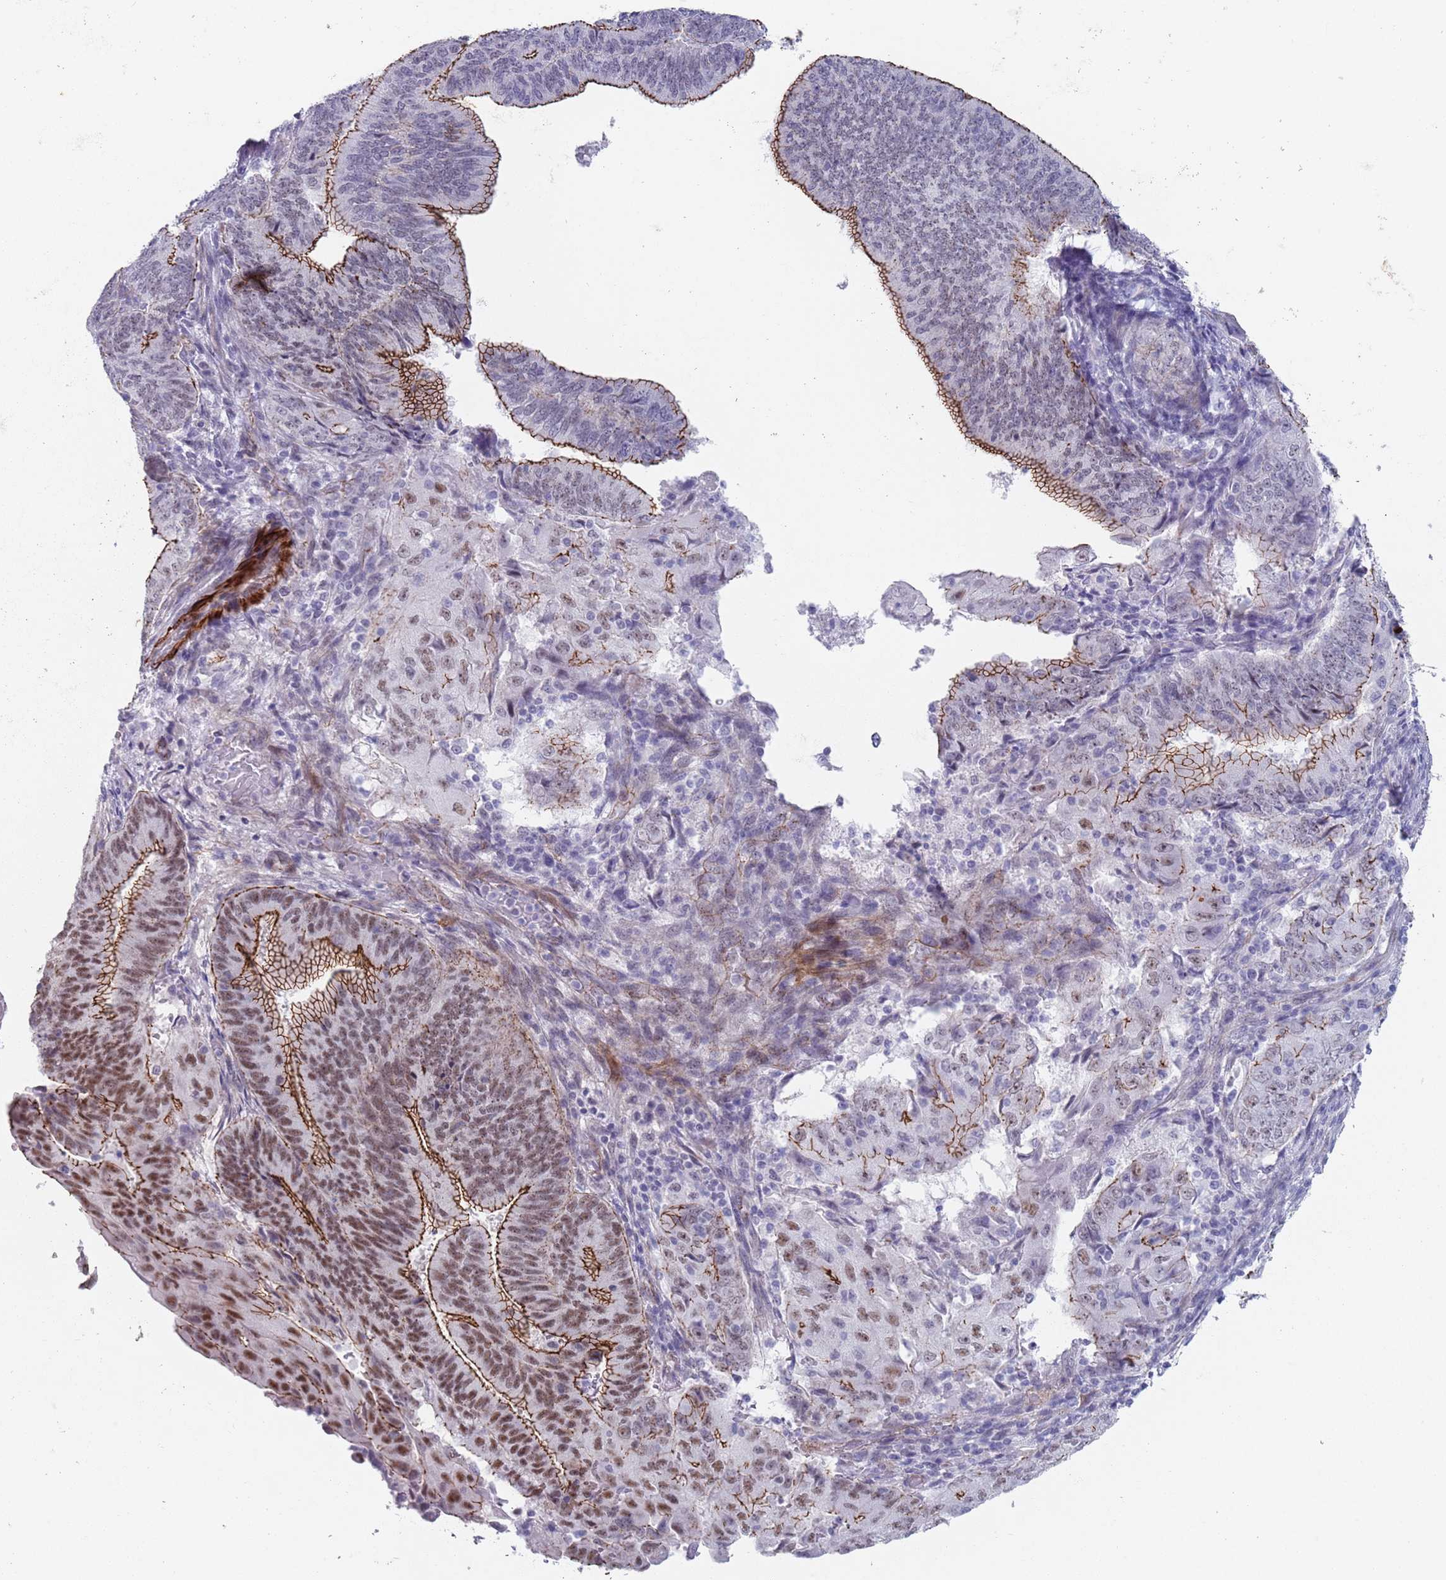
{"staining": {"intensity": "strong", "quantity": "25%-75%", "location": "cytoplasmic/membranous,nuclear"}, "tissue": "endometrial cancer", "cell_type": "Tumor cells", "image_type": "cancer", "snomed": [{"axis": "morphology", "description": "Adenocarcinoma, NOS"}, {"axis": "topography", "description": "Endometrium"}], "caption": "A brown stain labels strong cytoplasmic/membranous and nuclear expression of a protein in endometrial adenocarcinoma tumor cells.", "gene": "OR5A2", "patient": {"sex": "female", "age": 70}}